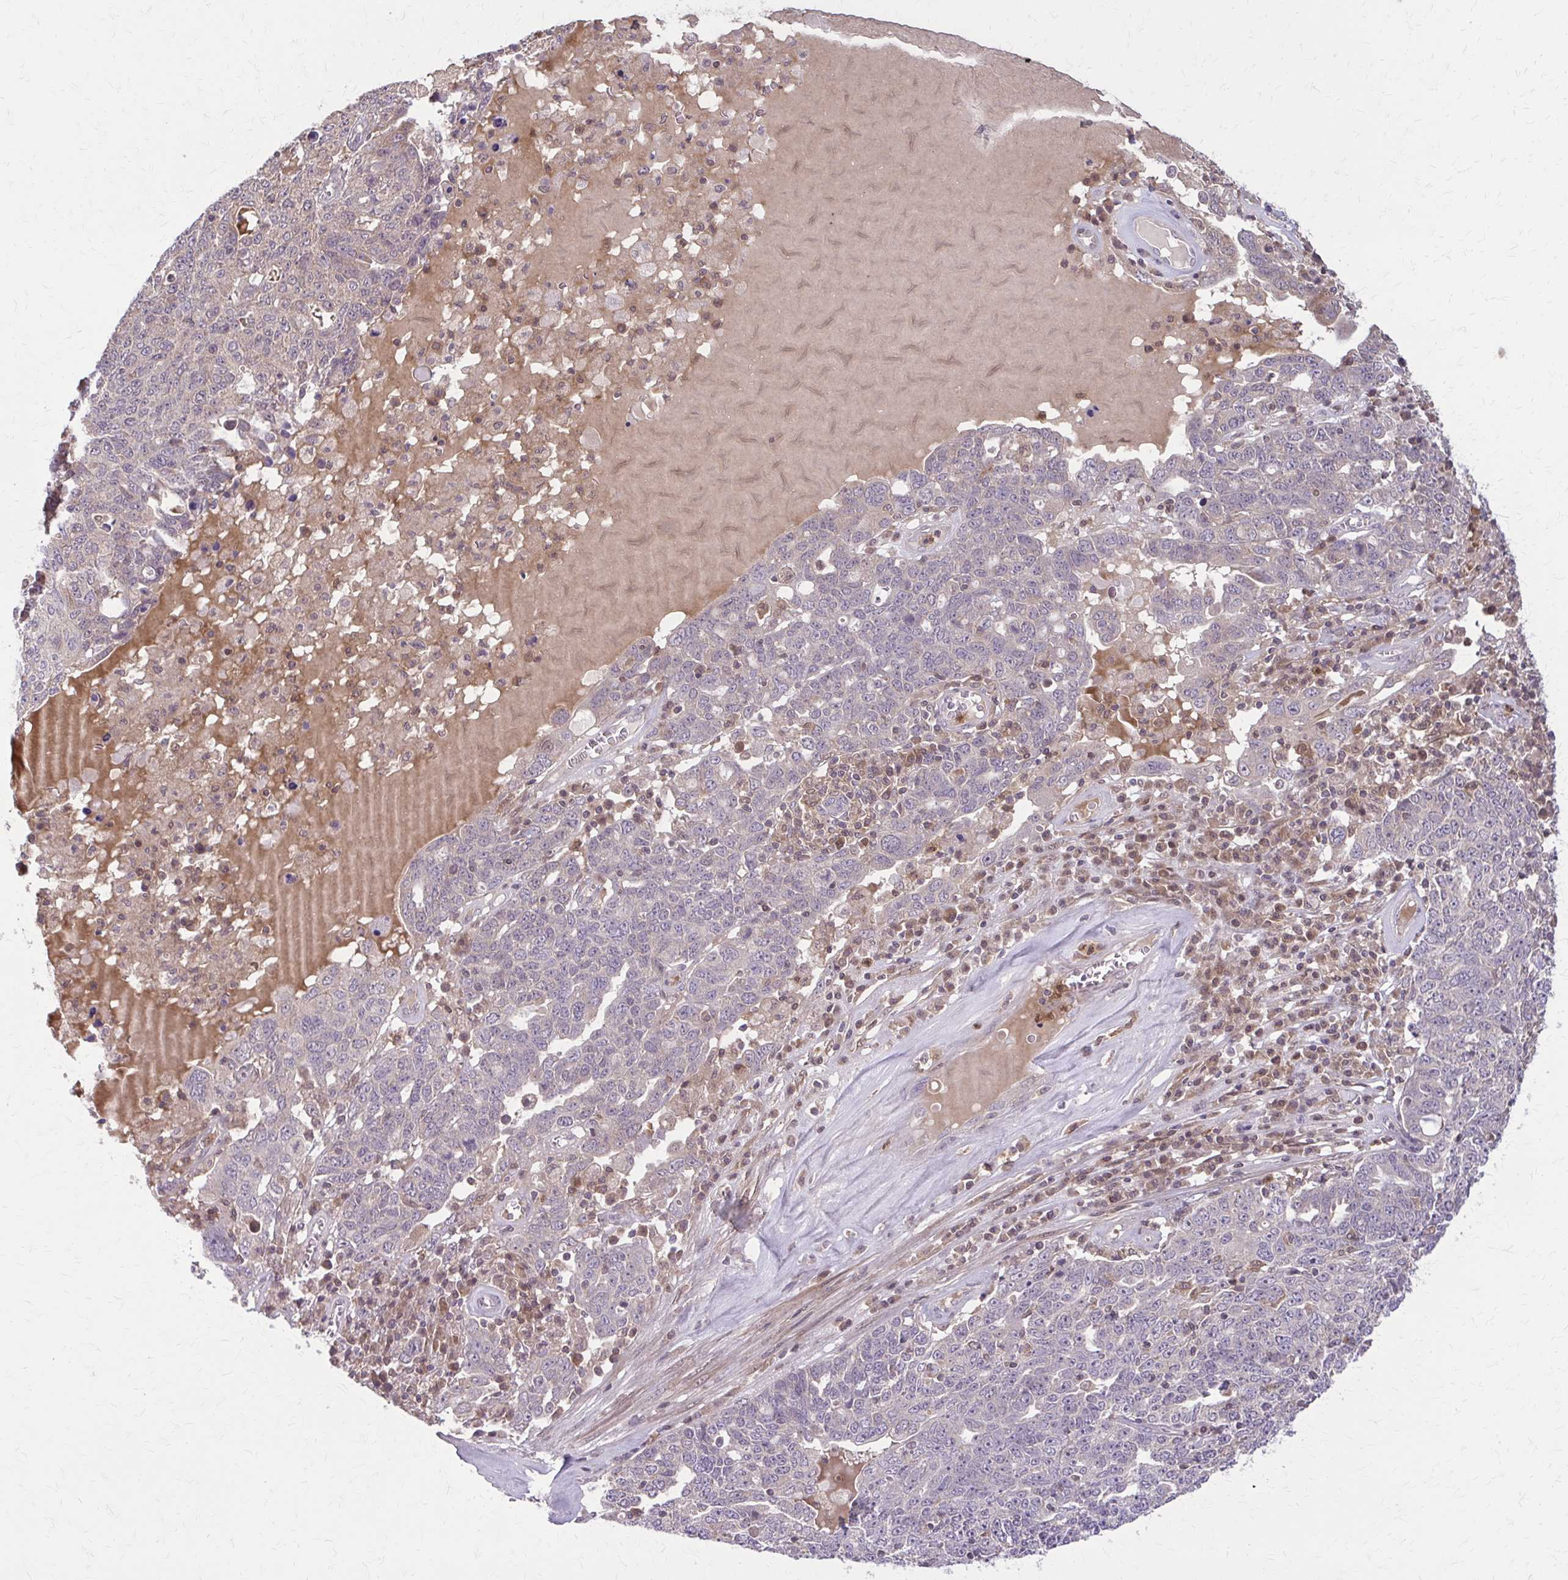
{"staining": {"intensity": "negative", "quantity": "none", "location": "none"}, "tissue": "ovarian cancer", "cell_type": "Tumor cells", "image_type": "cancer", "snomed": [{"axis": "morphology", "description": "Carcinoma, endometroid"}, {"axis": "topography", "description": "Ovary"}], "caption": "Image shows no significant protein positivity in tumor cells of ovarian cancer (endometroid carcinoma). The staining was performed using DAB to visualize the protein expression in brown, while the nuclei were stained in blue with hematoxylin (Magnification: 20x).", "gene": "NRBF2", "patient": {"sex": "female", "age": 62}}